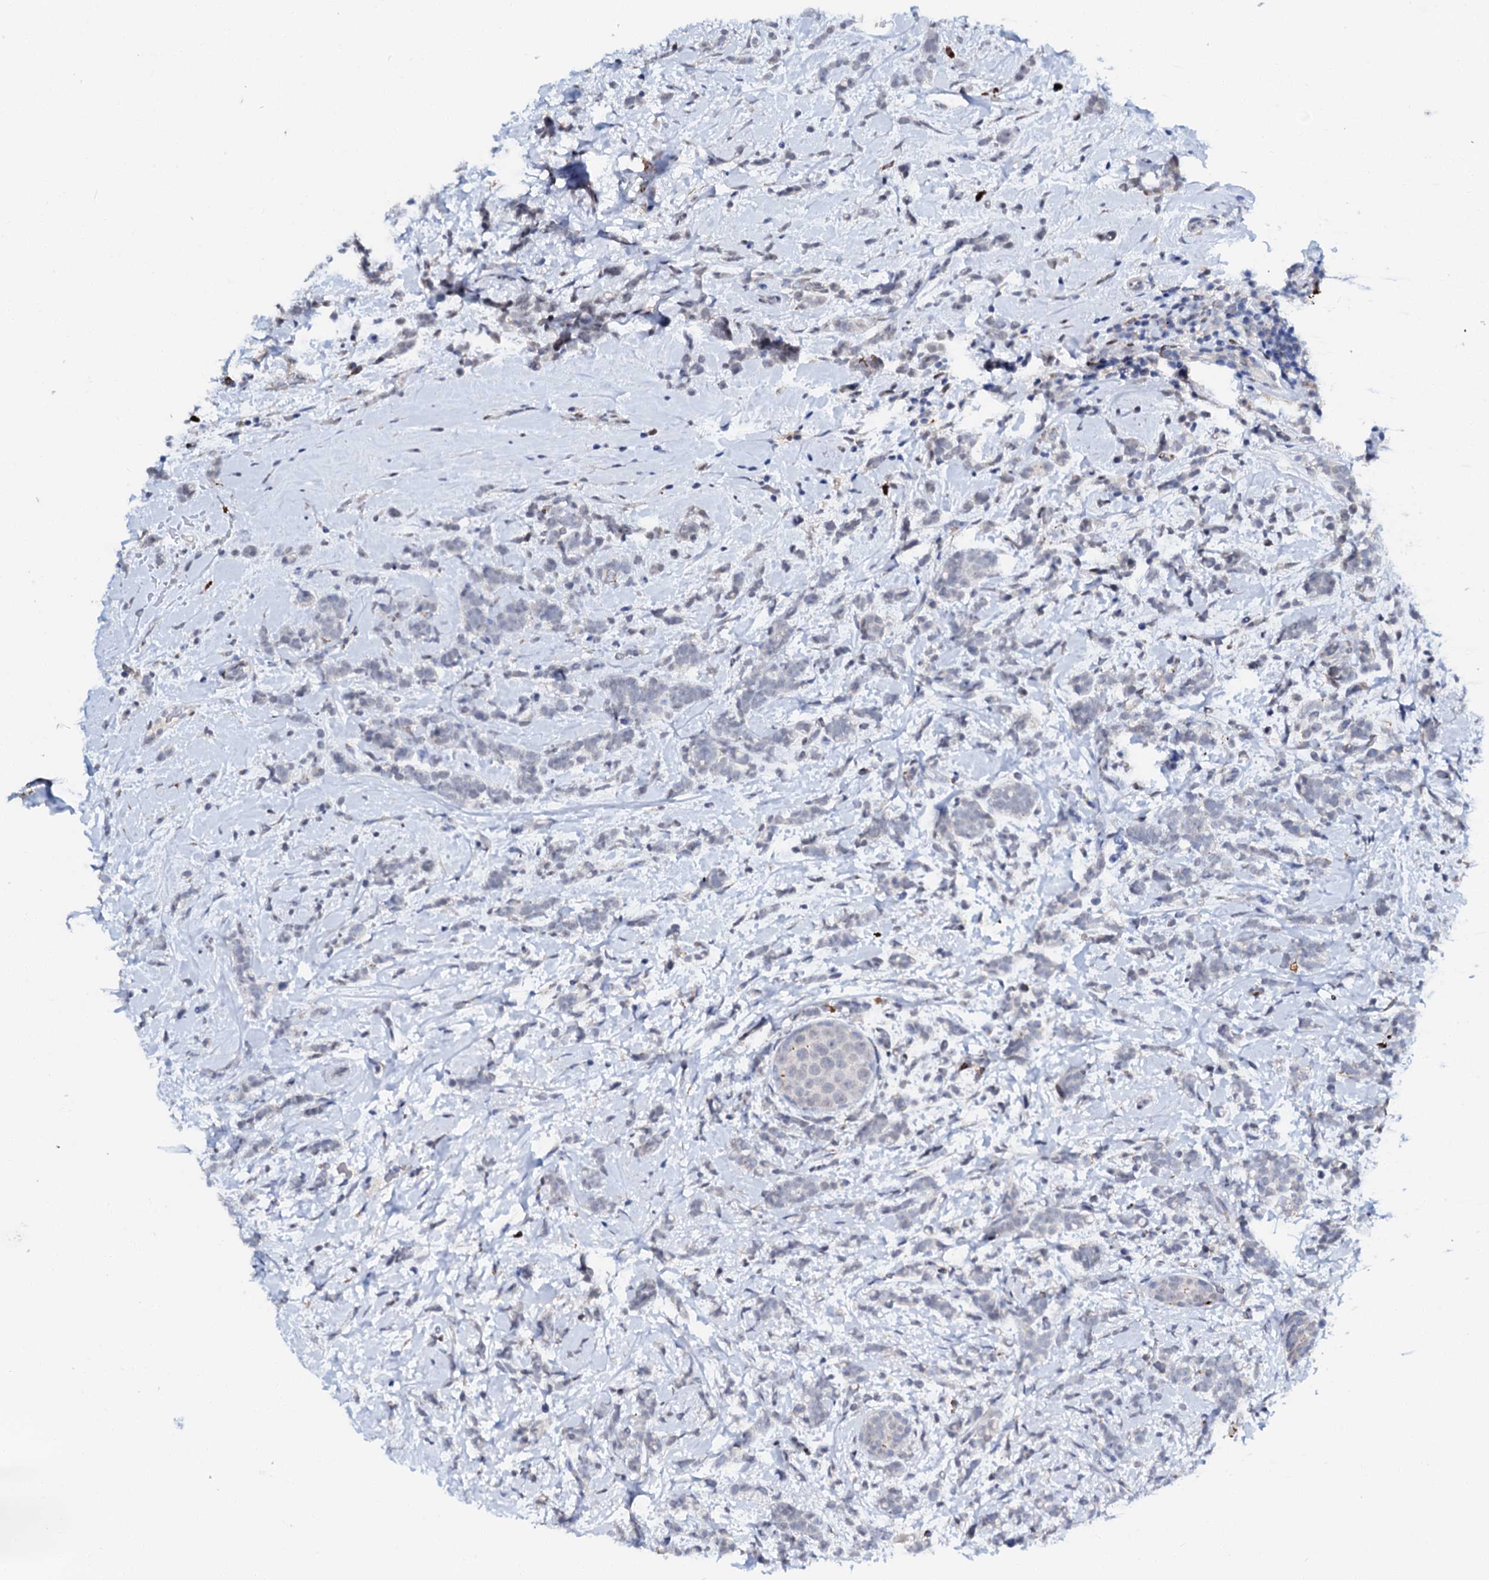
{"staining": {"intensity": "negative", "quantity": "none", "location": "none"}, "tissue": "breast cancer", "cell_type": "Tumor cells", "image_type": "cancer", "snomed": [{"axis": "morphology", "description": "Lobular carcinoma"}, {"axis": "topography", "description": "Breast"}], "caption": "Micrograph shows no protein expression in tumor cells of breast lobular carcinoma tissue.", "gene": "MED13L", "patient": {"sex": "female", "age": 58}}